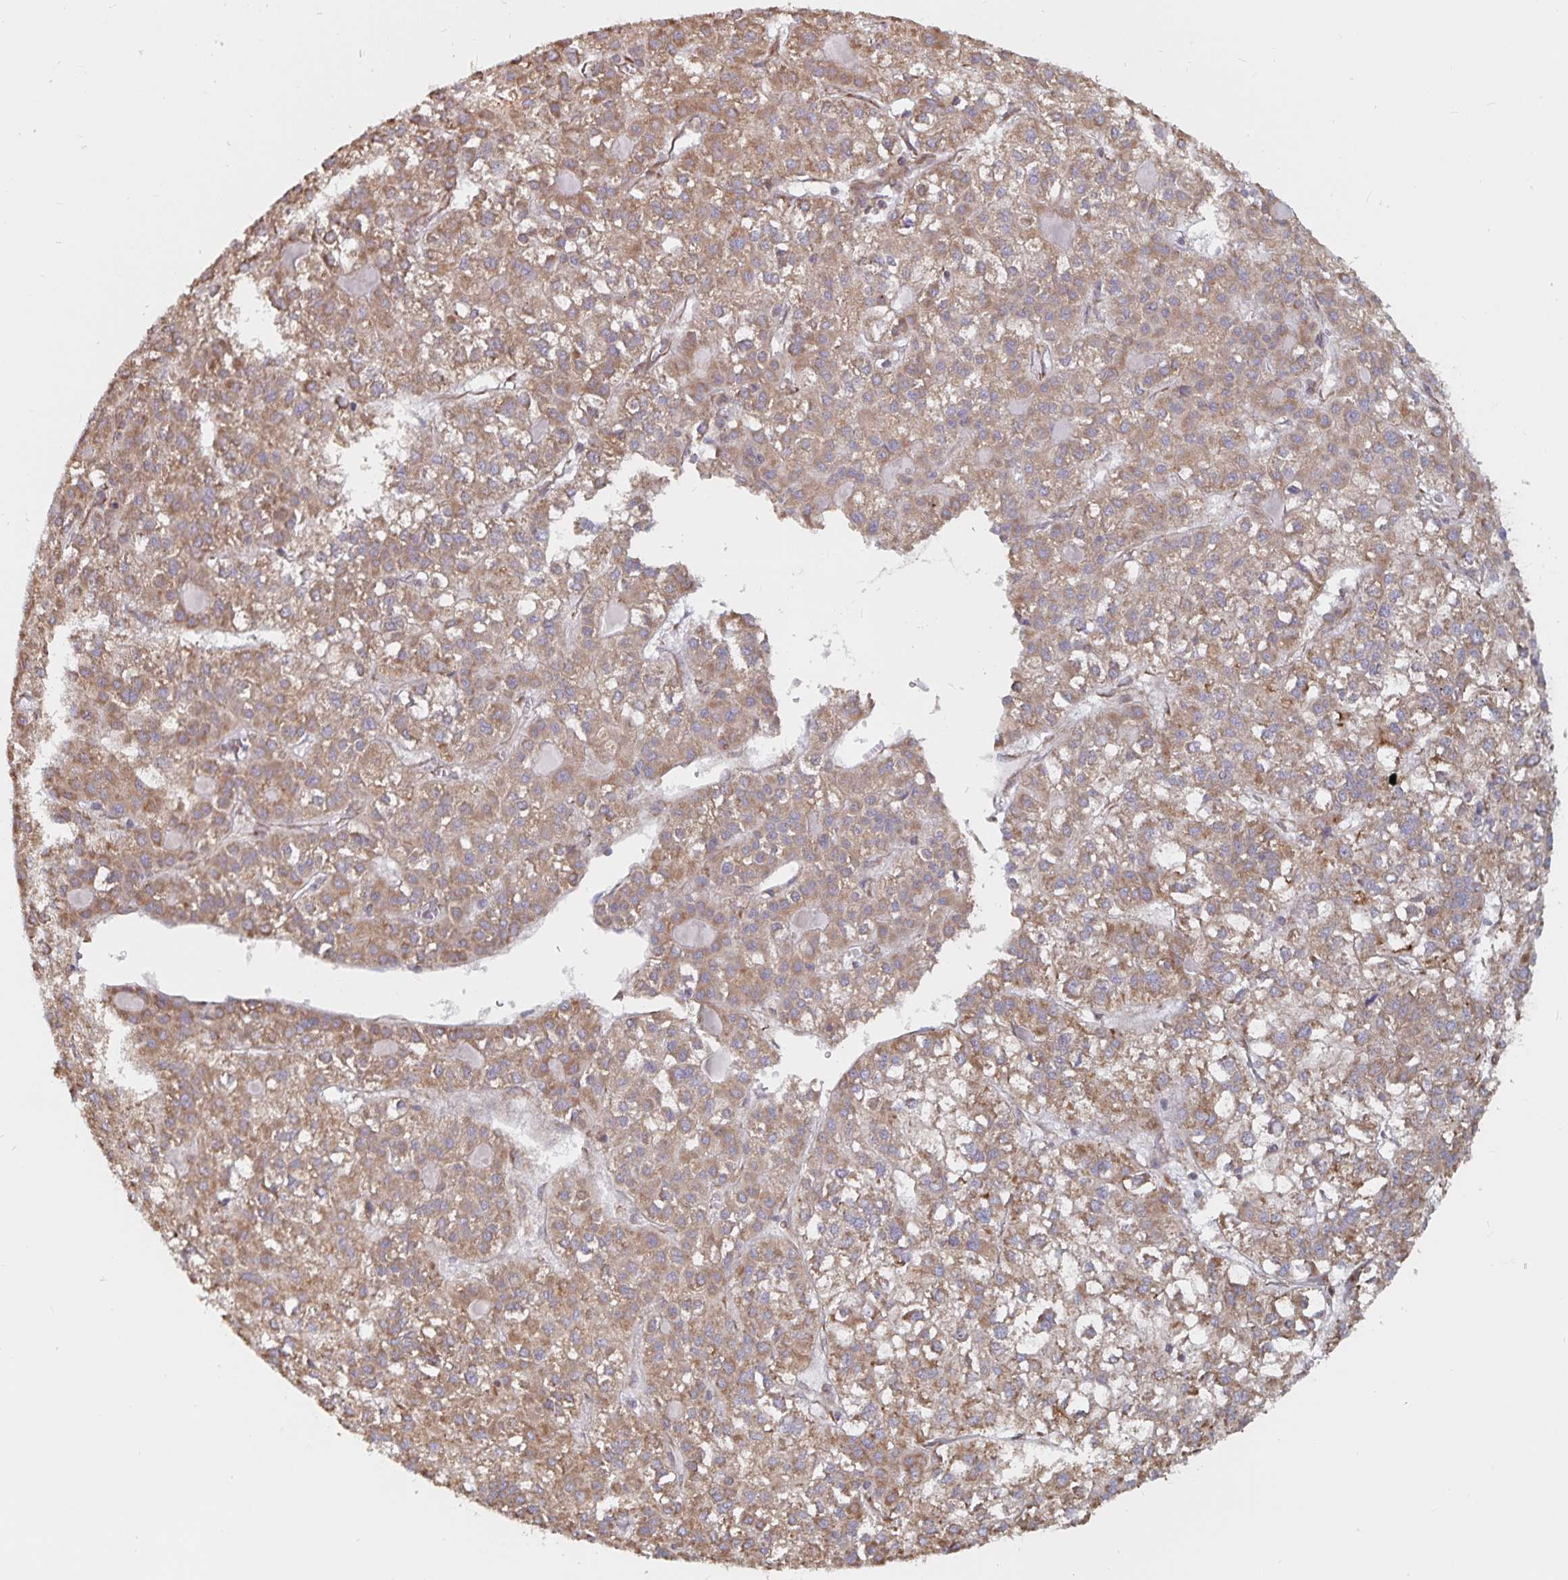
{"staining": {"intensity": "moderate", "quantity": ">75%", "location": "cytoplasmic/membranous"}, "tissue": "liver cancer", "cell_type": "Tumor cells", "image_type": "cancer", "snomed": [{"axis": "morphology", "description": "Carcinoma, Hepatocellular, NOS"}, {"axis": "topography", "description": "Liver"}], "caption": "Moderate cytoplasmic/membranous expression for a protein is appreciated in about >75% of tumor cells of liver cancer (hepatocellular carcinoma) using immunohistochemistry.", "gene": "BCAP29", "patient": {"sex": "female", "age": 43}}